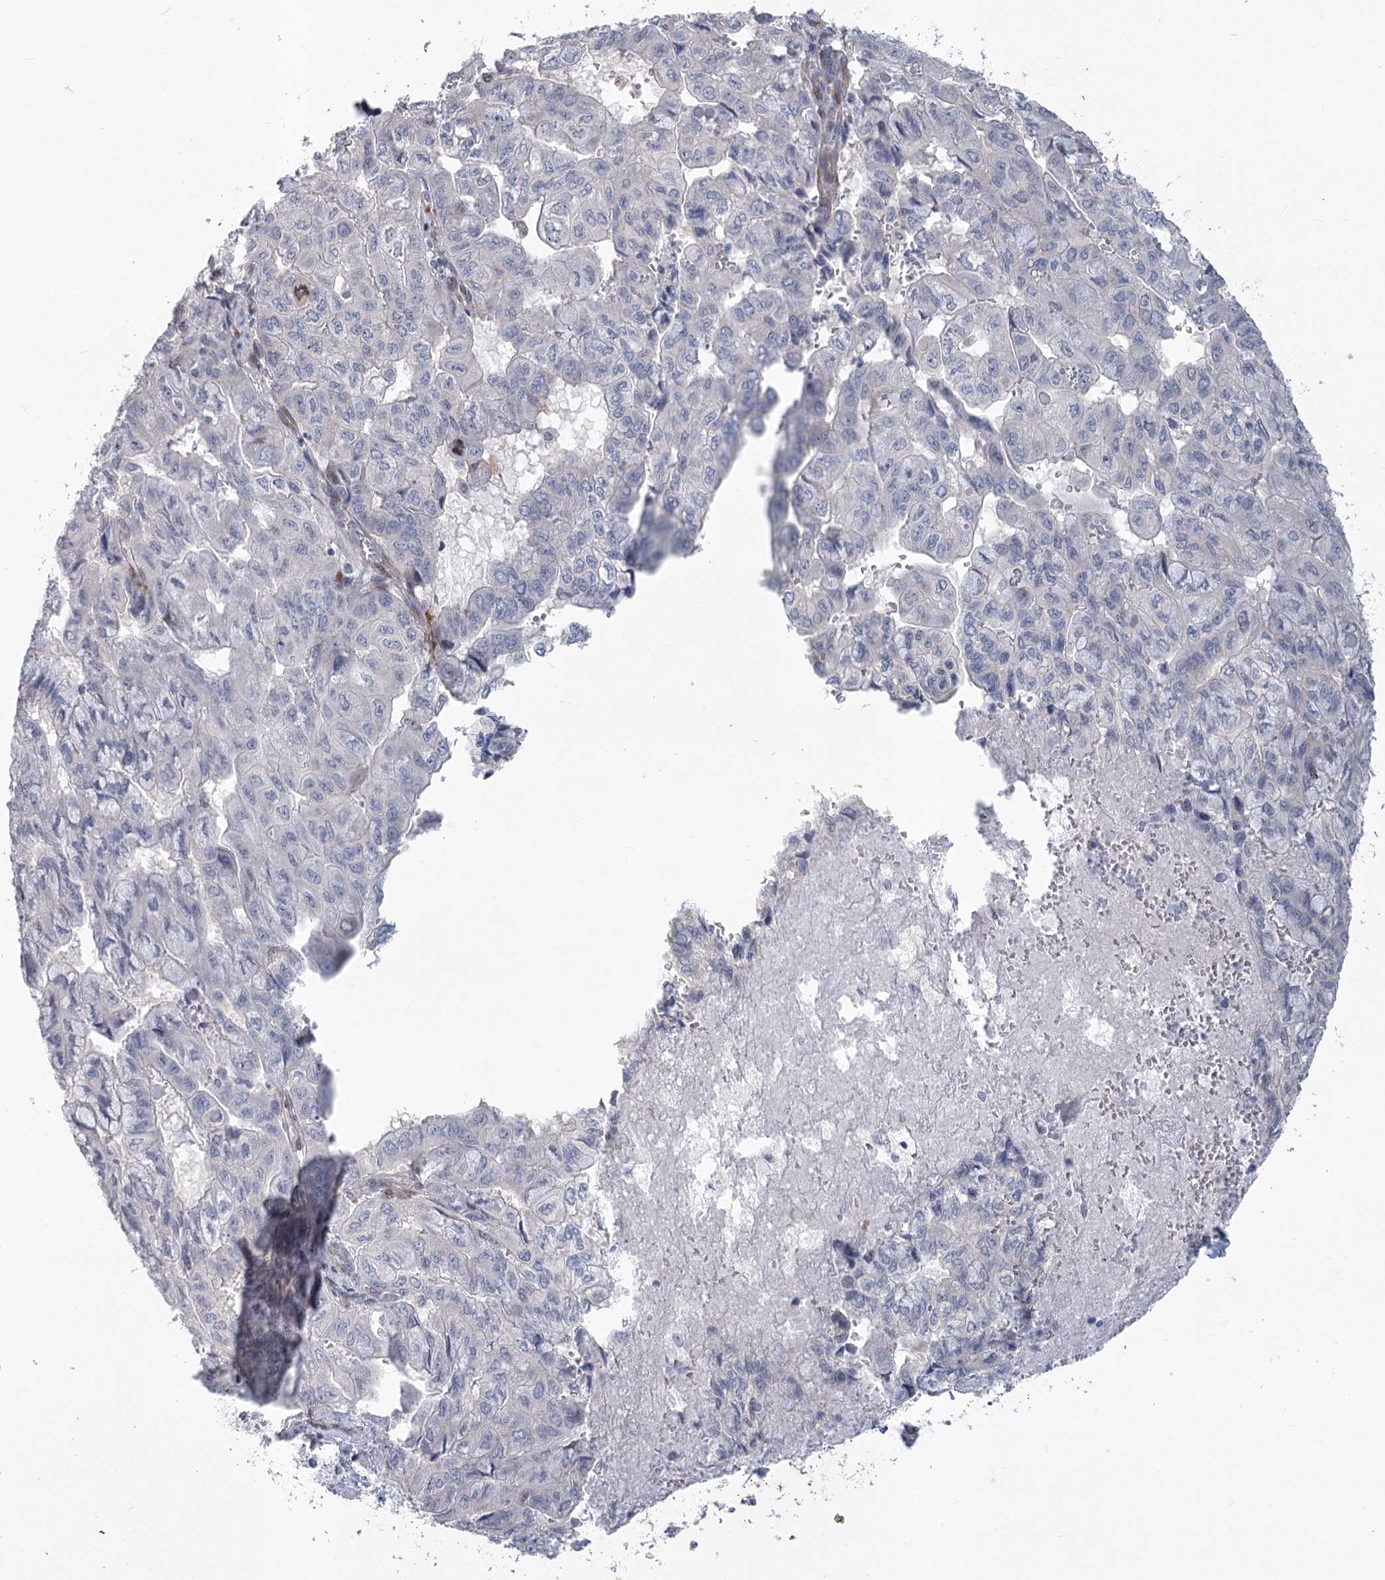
{"staining": {"intensity": "negative", "quantity": "none", "location": "none"}, "tissue": "pancreatic cancer", "cell_type": "Tumor cells", "image_type": "cancer", "snomed": [{"axis": "morphology", "description": "Adenocarcinoma, NOS"}, {"axis": "topography", "description": "Pancreas"}], "caption": "DAB immunohistochemical staining of pancreatic cancer reveals no significant staining in tumor cells.", "gene": "ABITRAM", "patient": {"sex": "male", "age": 51}}